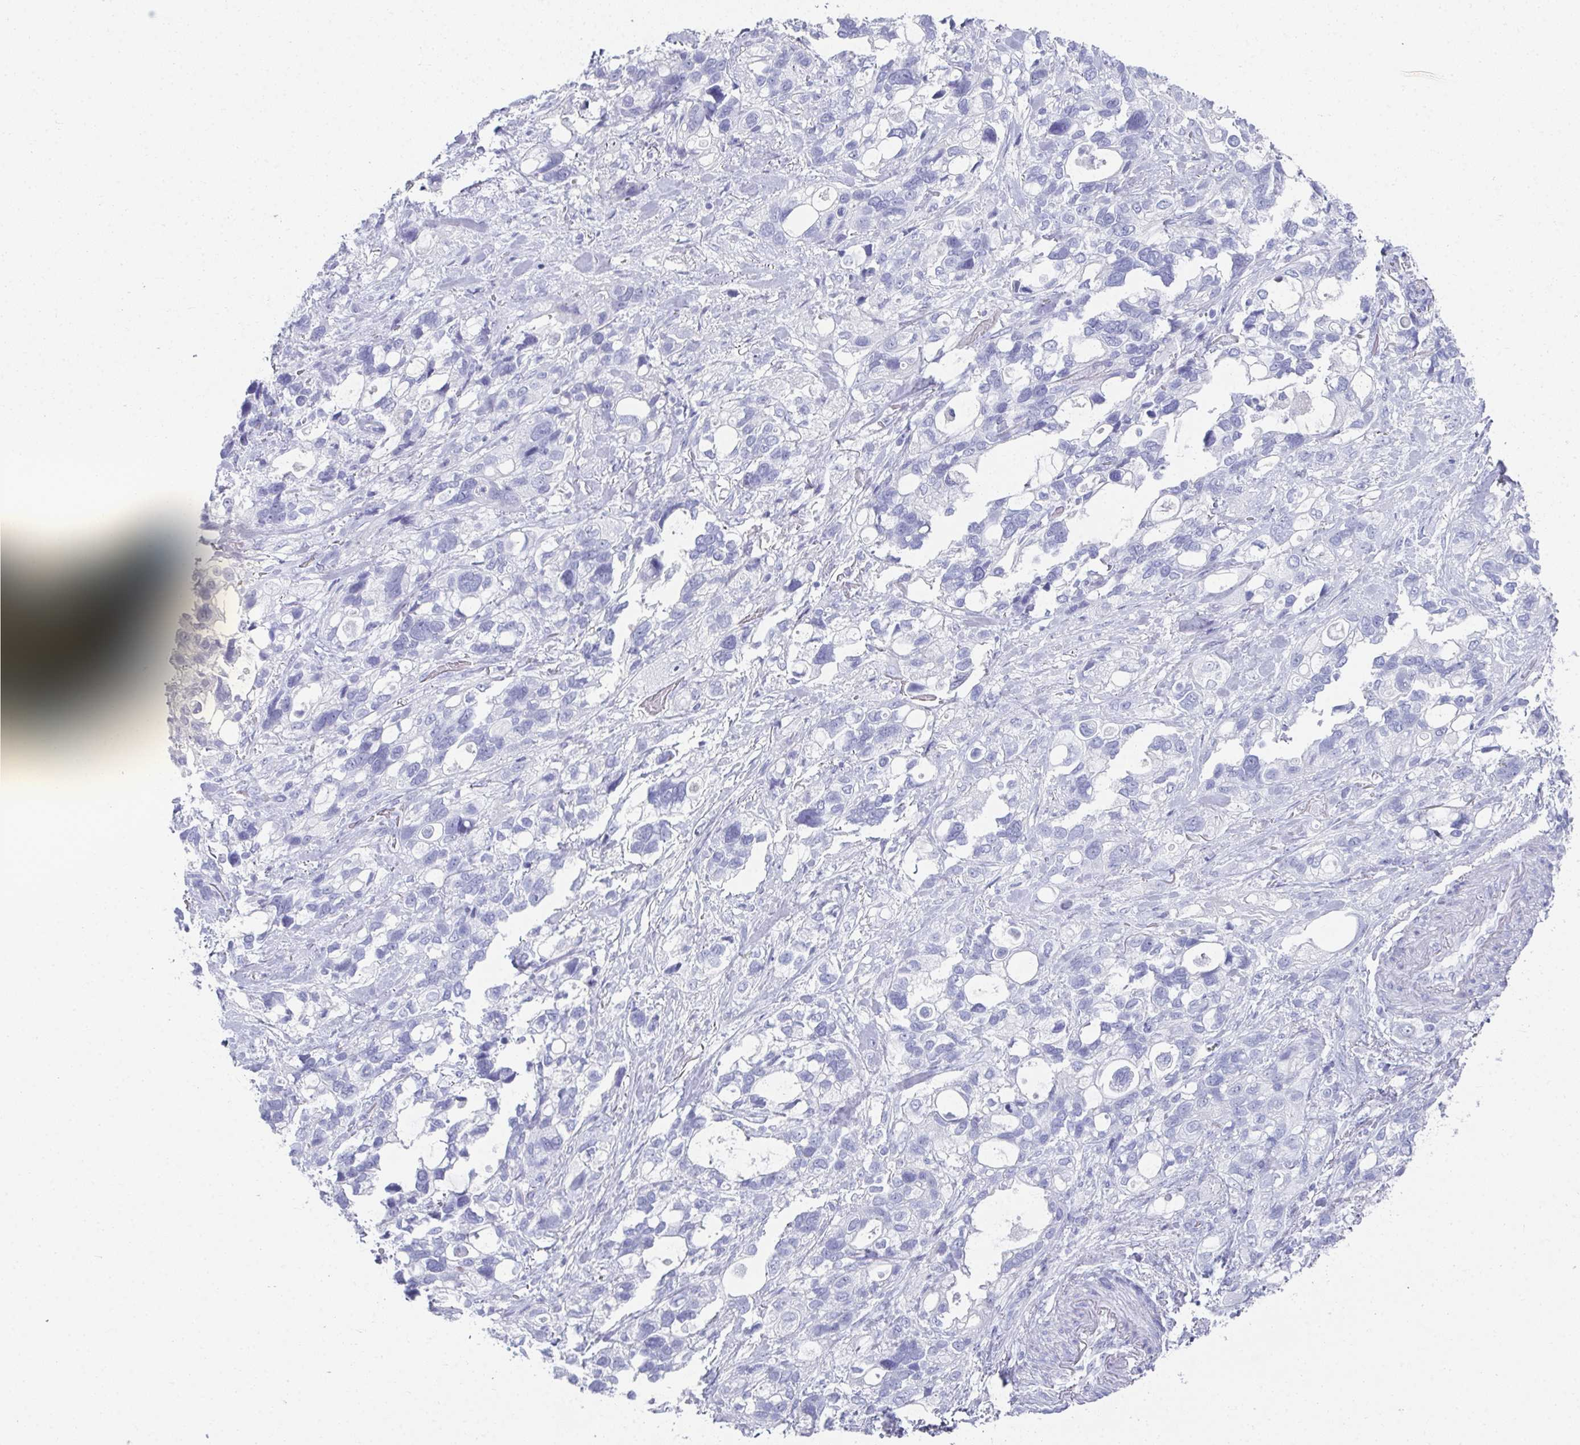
{"staining": {"intensity": "negative", "quantity": "none", "location": "none"}, "tissue": "stomach cancer", "cell_type": "Tumor cells", "image_type": "cancer", "snomed": [{"axis": "morphology", "description": "Adenocarcinoma, NOS"}, {"axis": "topography", "description": "Stomach, upper"}], "caption": "This is an immunohistochemistry histopathology image of human stomach cancer (adenocarcinoma). There is no staining in tumor cells.", "gene": "SYCP1", "patient": {"sex": "female", "age": 81}}